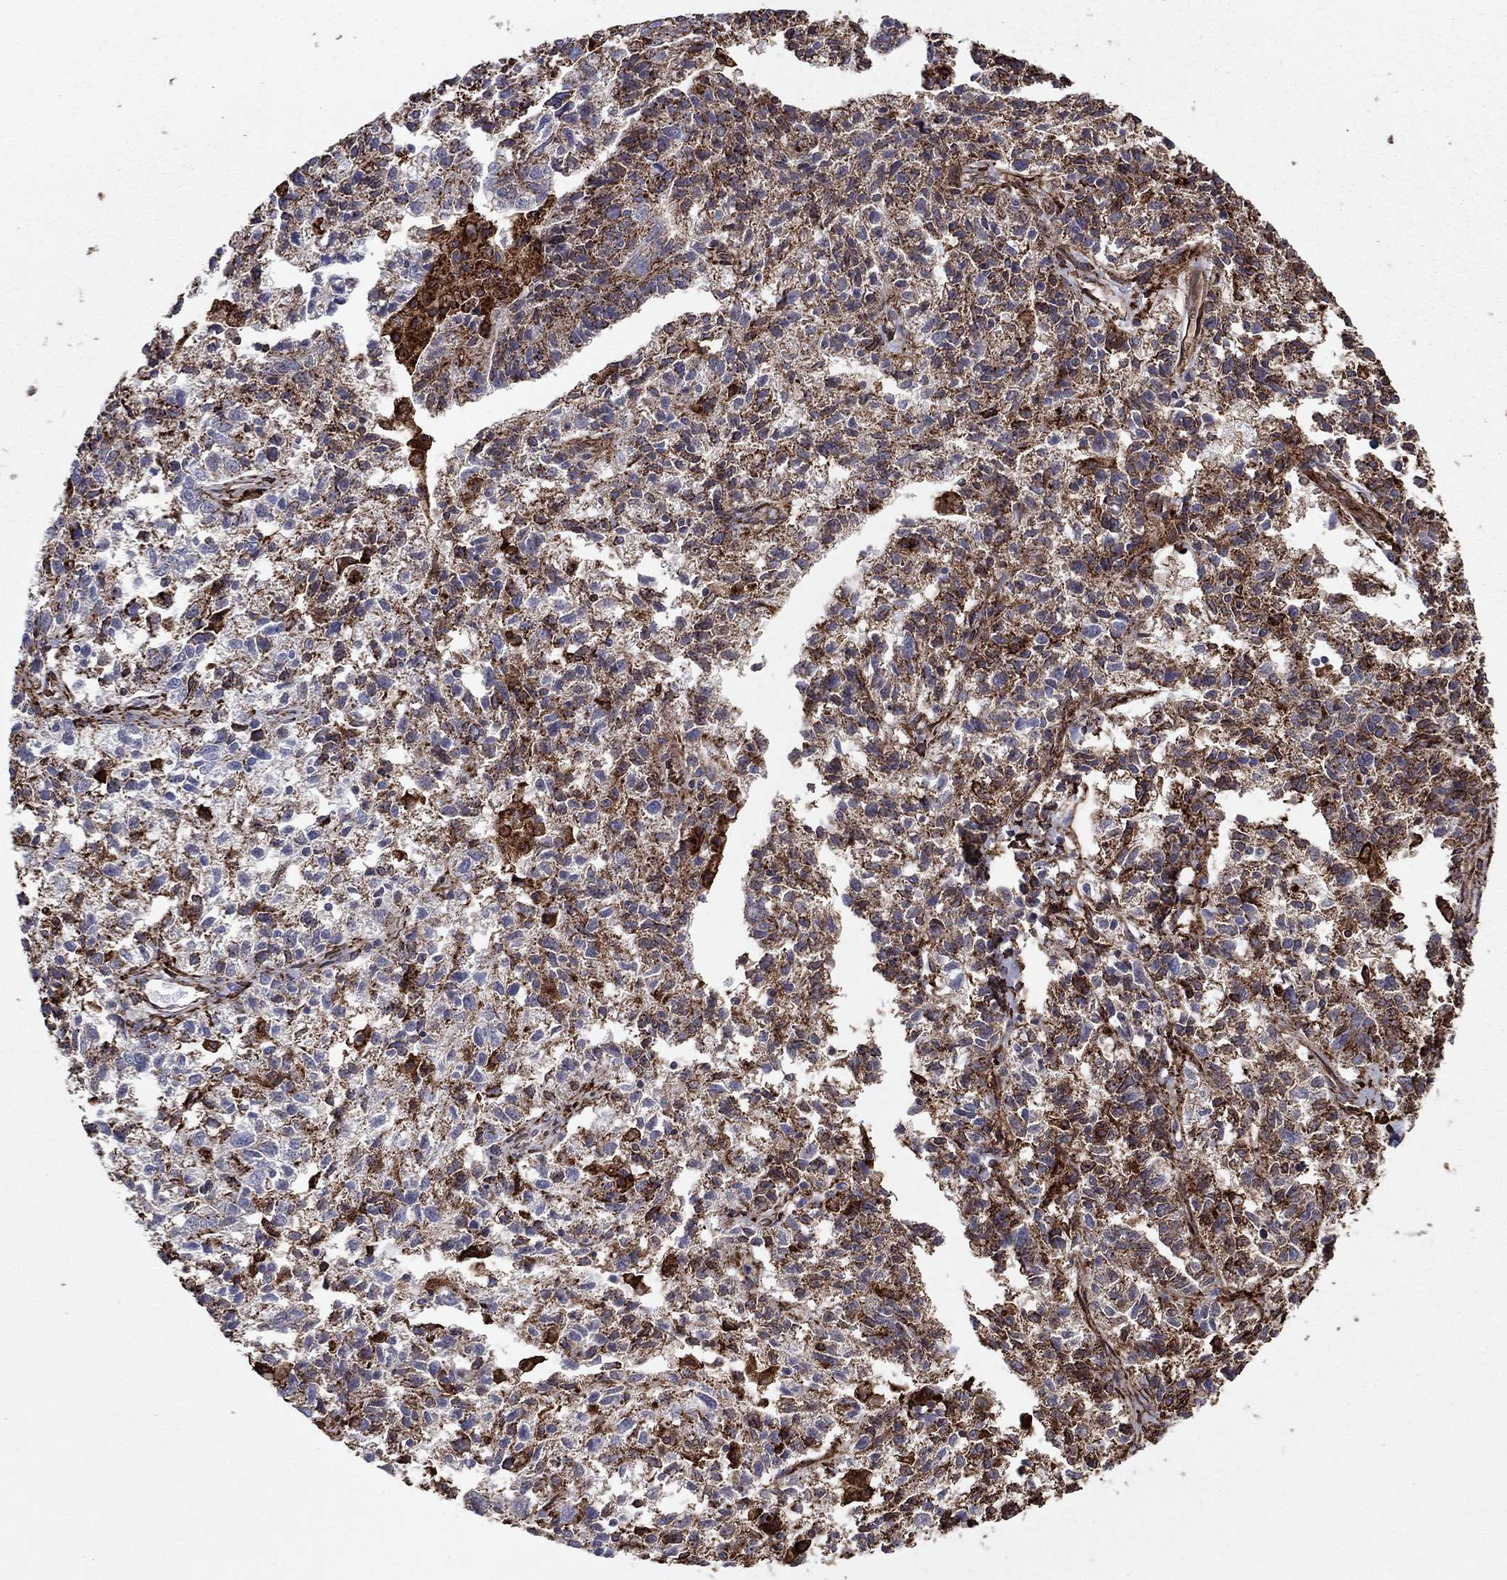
{"staining": {"intensity": "moderate", "quantity": "25%-75%", "location": "cytoplasmic/membranous"}, "tissue": "ovarian cancer", "cell_type": "Tumor cells", "image_type": "cancer", "snomed": [{"axis": "morphology", "description": "Cystadenocarcinoma, serous, NOS"}, {"axis": "topography", "description": "Ovary"}], "caption": "A high-resolution image shows IHC staining of serous cystadenocarcinoma (ovarian), which exhibits moderate cytoplasmic/membranous positivity in about 25%-75% of tumor cells.", "gene": "PLAU", "patient": {"sex": "female", "age": 71}}